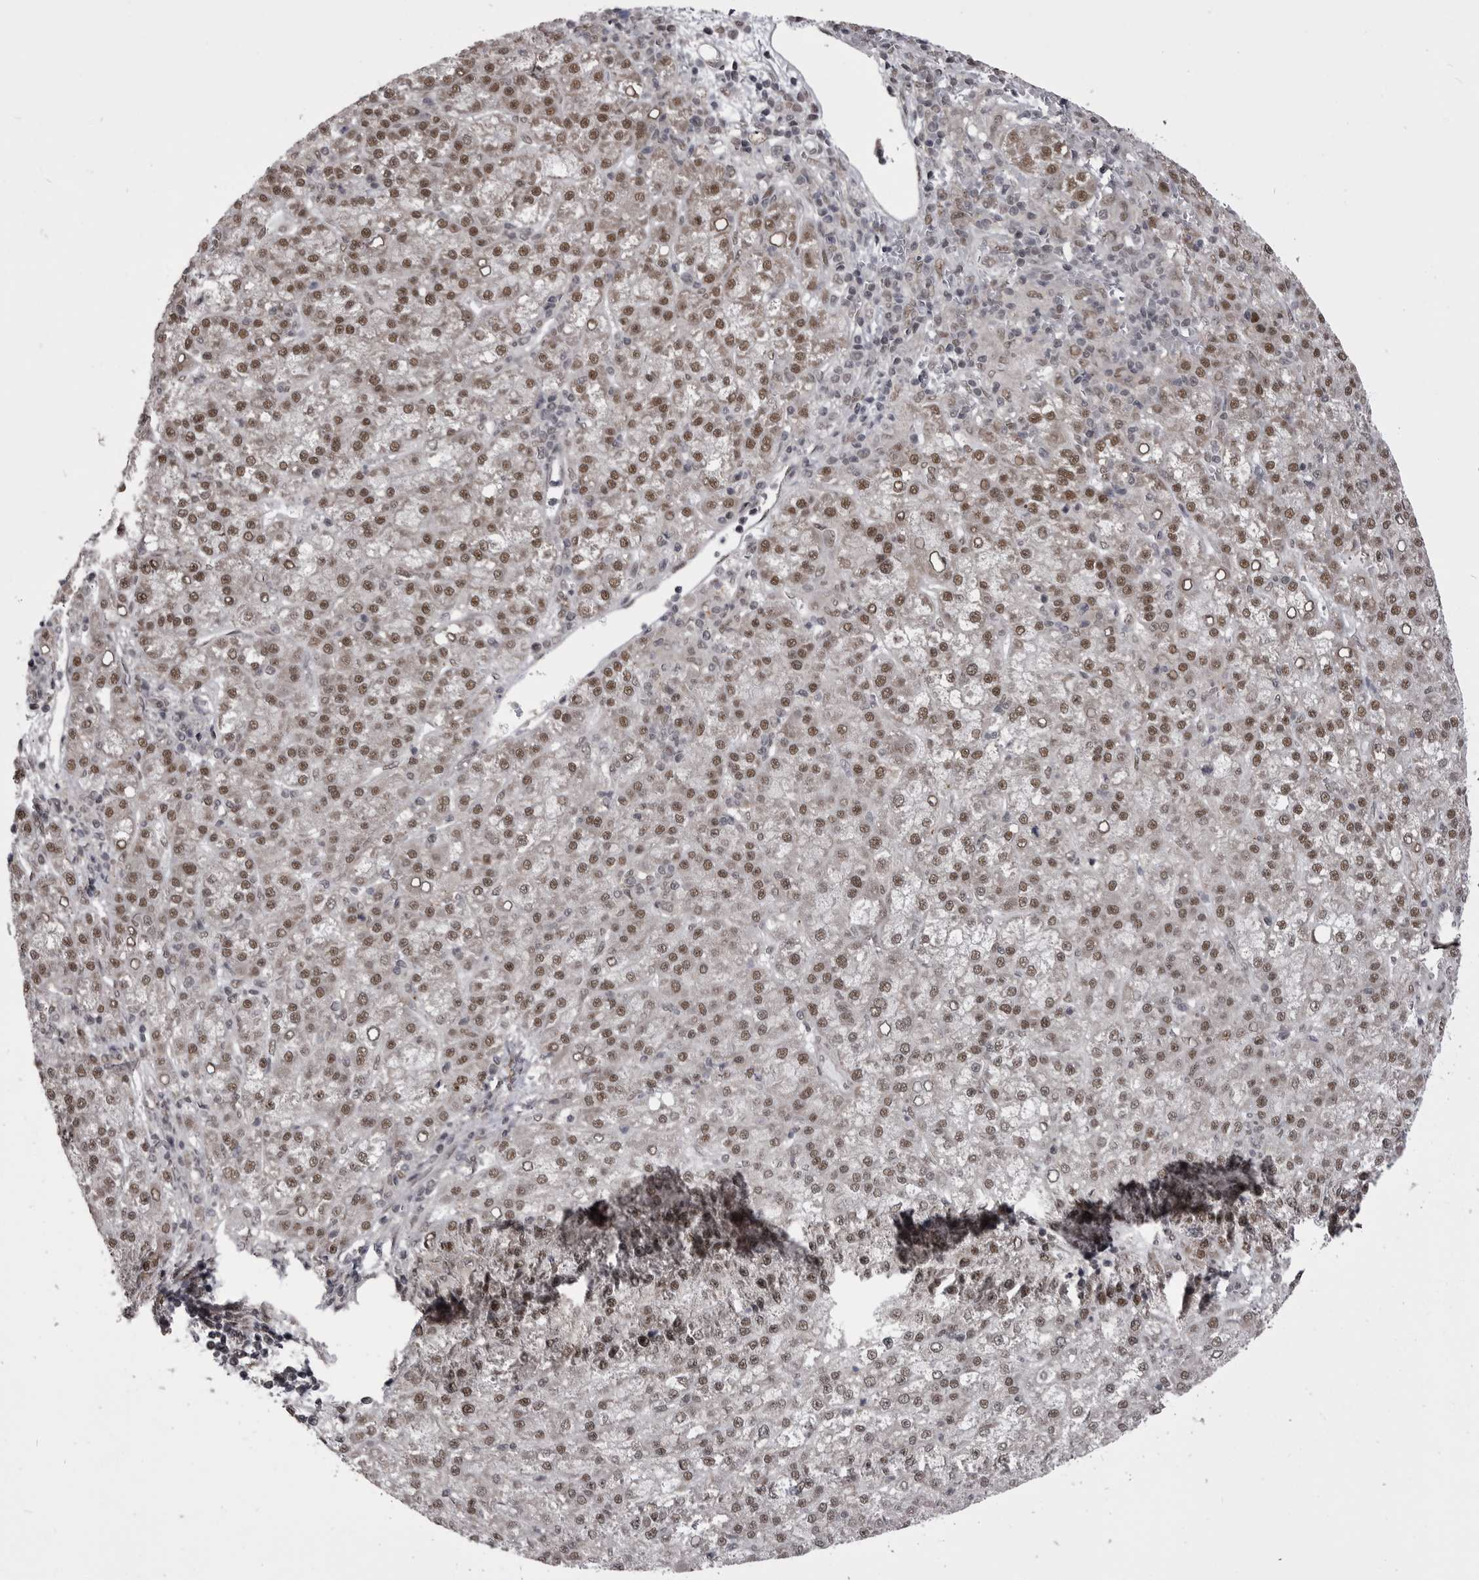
{"staining": {"intensity": "moderate", "quantity": ">75%", "location": "nuclear"}, "tissue": "liver cancer", "cell_type": "Tumor cells", "image_type": "cancer", "snomed": [{"axis": "morphology", "description": "Carcinoma, Hepatocellular, NOS"}, {"axis": "topography", "description": "Liver"}], "caption": "Liver cancer (hepatocellular carcinoma) stained with a brown dye reveals moderate nuclear positive staining in approximately >75% of tumor cells.", "gene": "MEPCE", "patient": {"sex": "female", "age": 58}}